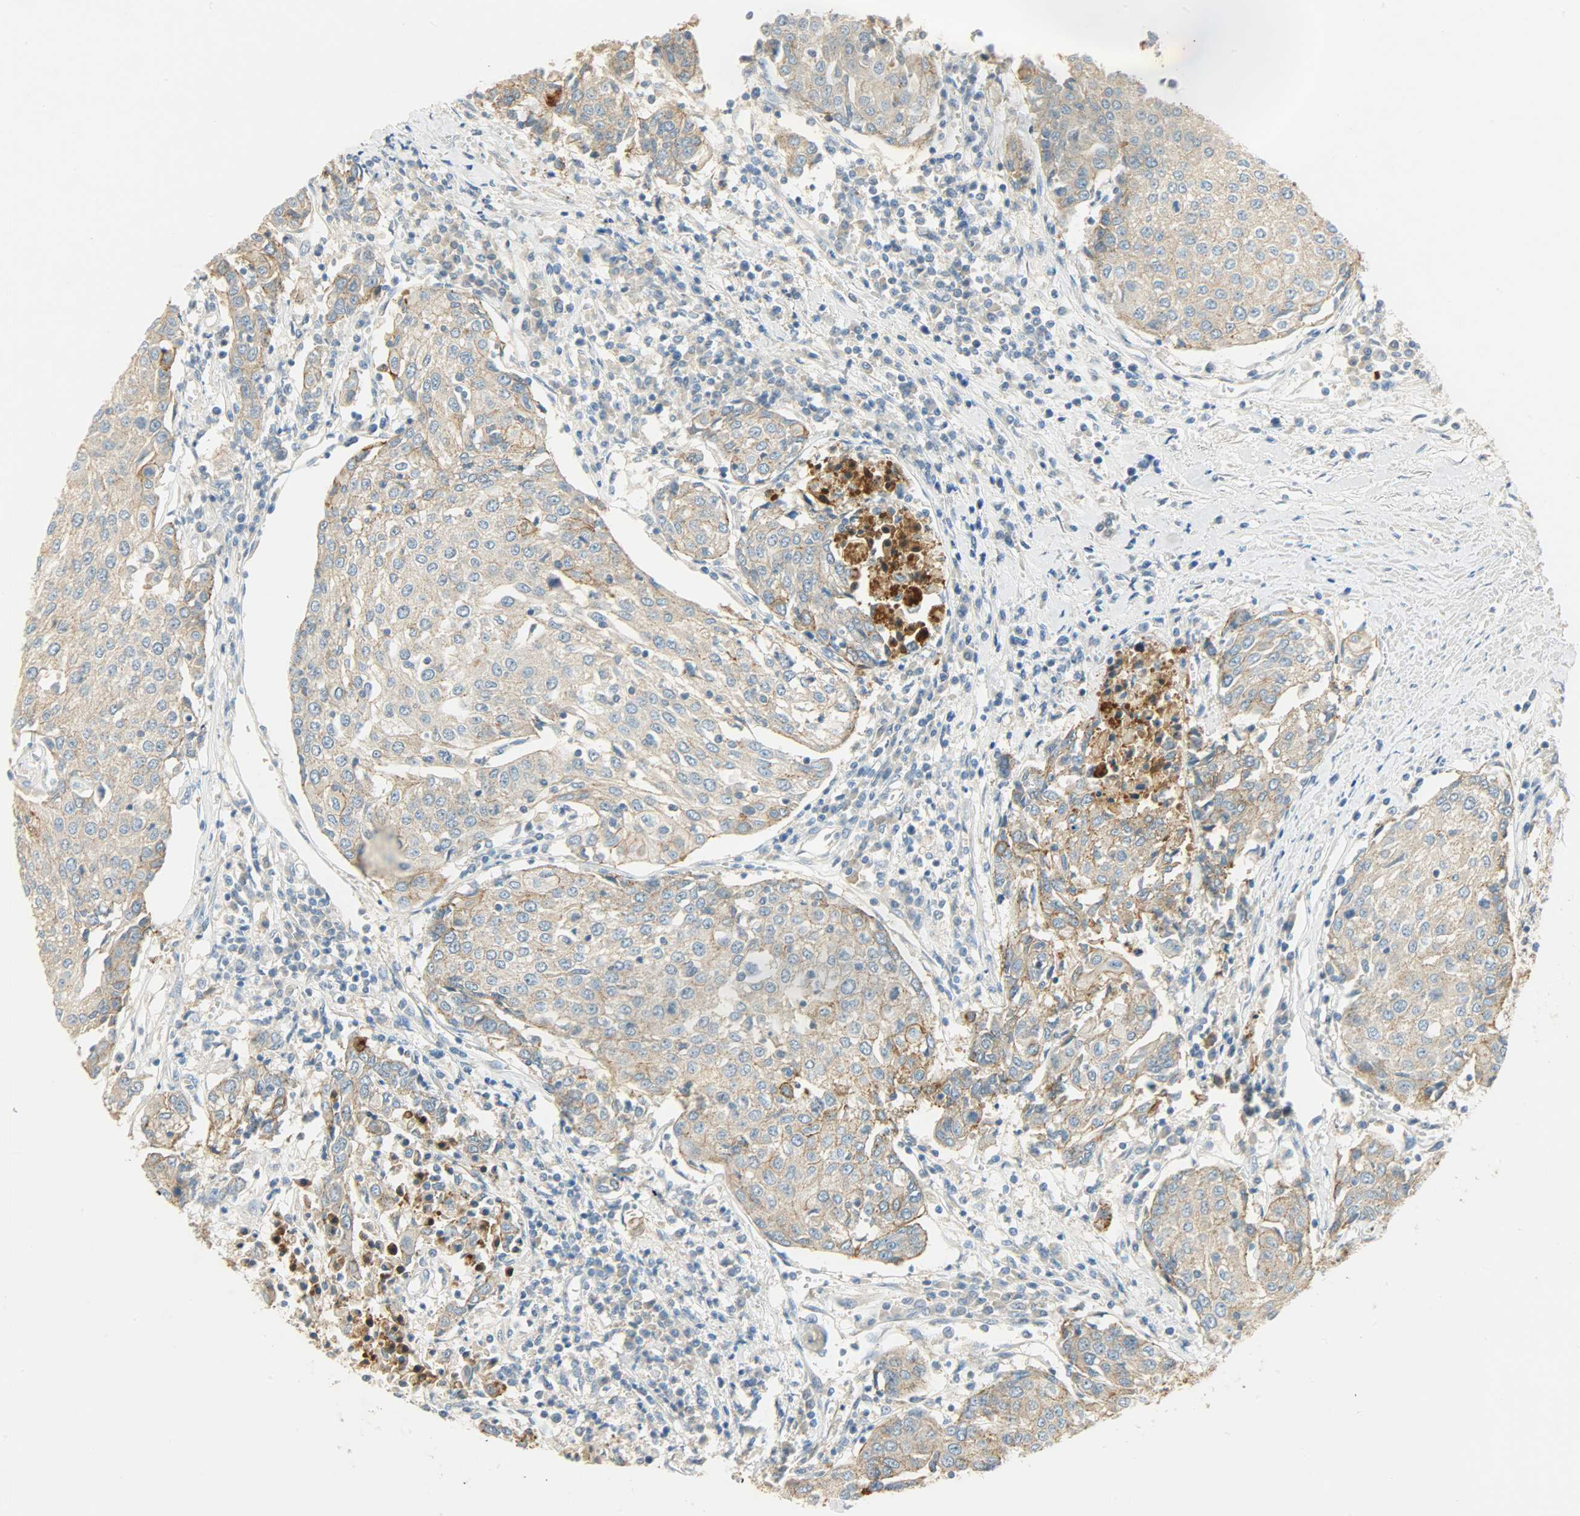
{"staining": {"intensity": "moderate", "quantity": ">75%", "location": "cytoplasmic/membranous"}, "tissue": "urothelial cancer", "cell_type": "Tumor cells", "image_type": "cancer", "snomed": [{"axis": "morphology", "description": "Urothelial carcinoma, High grade"}, {"axis": "topography", "description": "Urinary bladder"}], "caption": "A brown stain highlights moderate cytoplasmic/membranous positivity of a protein in urothelial cancer tumor cells.", "gene": "DSG2", "patient": {"sex": "female", "age": 85}}